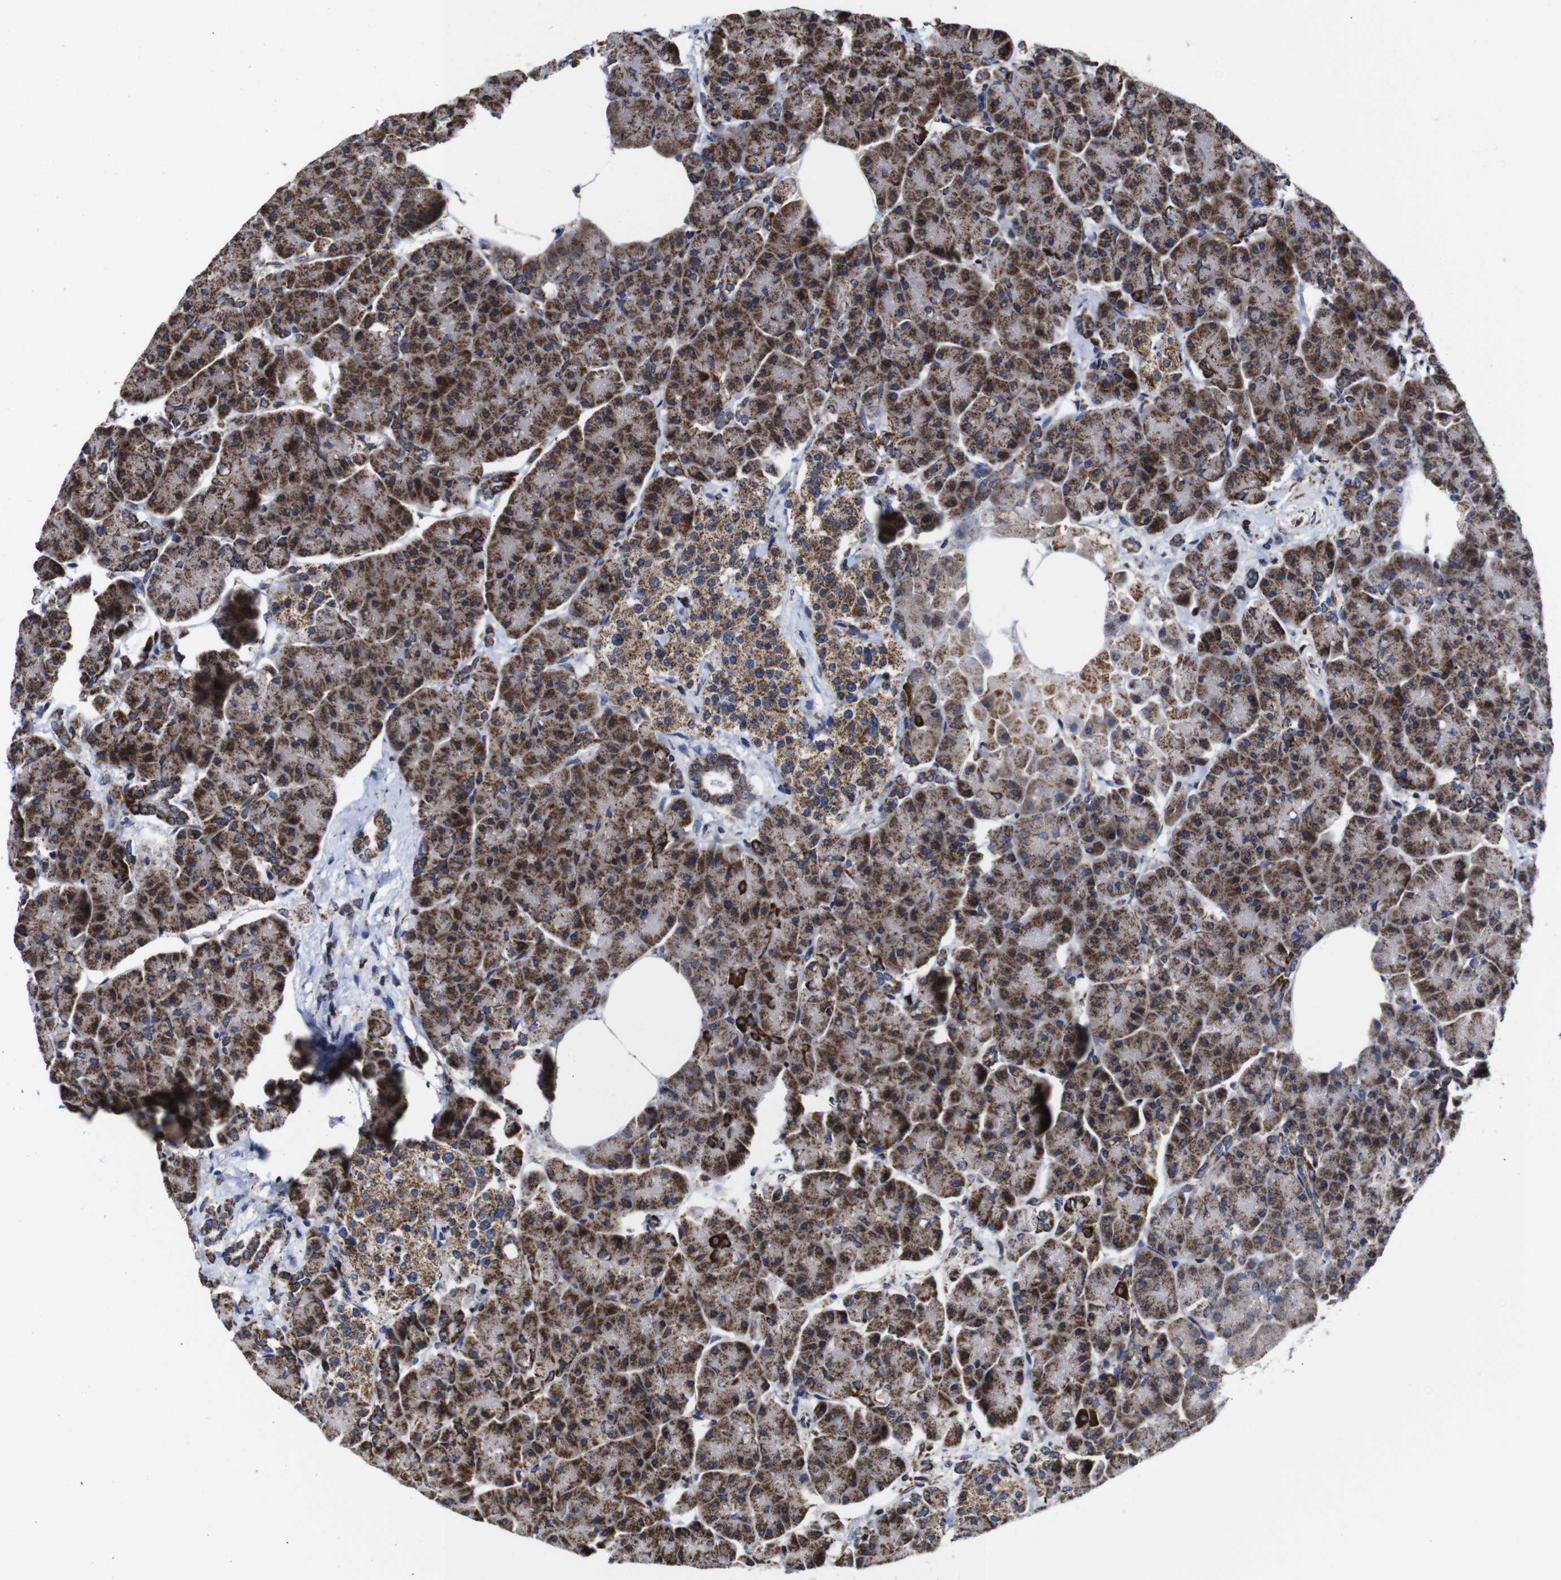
{"staining": {"intensity": "moderate", "quantity": ">75%", "location": "cytoplasmic/membranous"}, "tissue": "pancreas", "cell_type": "Exocrine glandular cells", "image_type": "normal", "snomed": [{"axis": "morphology", "description": "Normal tissue, NOS"}, {"axis": "topography", "description": "Pancreas"}], "caption": "Protein expression by IHC displays moderate cytoplasmic/membranous expression in about >75% of exocrine glandular cells in unremarkable pancreas. The staining was performed using DAB (3,3'-diaminobenzidine), with brown indicating positive protein expression. Nuclei are stained blue with hematoxylin.", "gene": "C17orf80", "patient": {"sex": "female", "age": 70}}